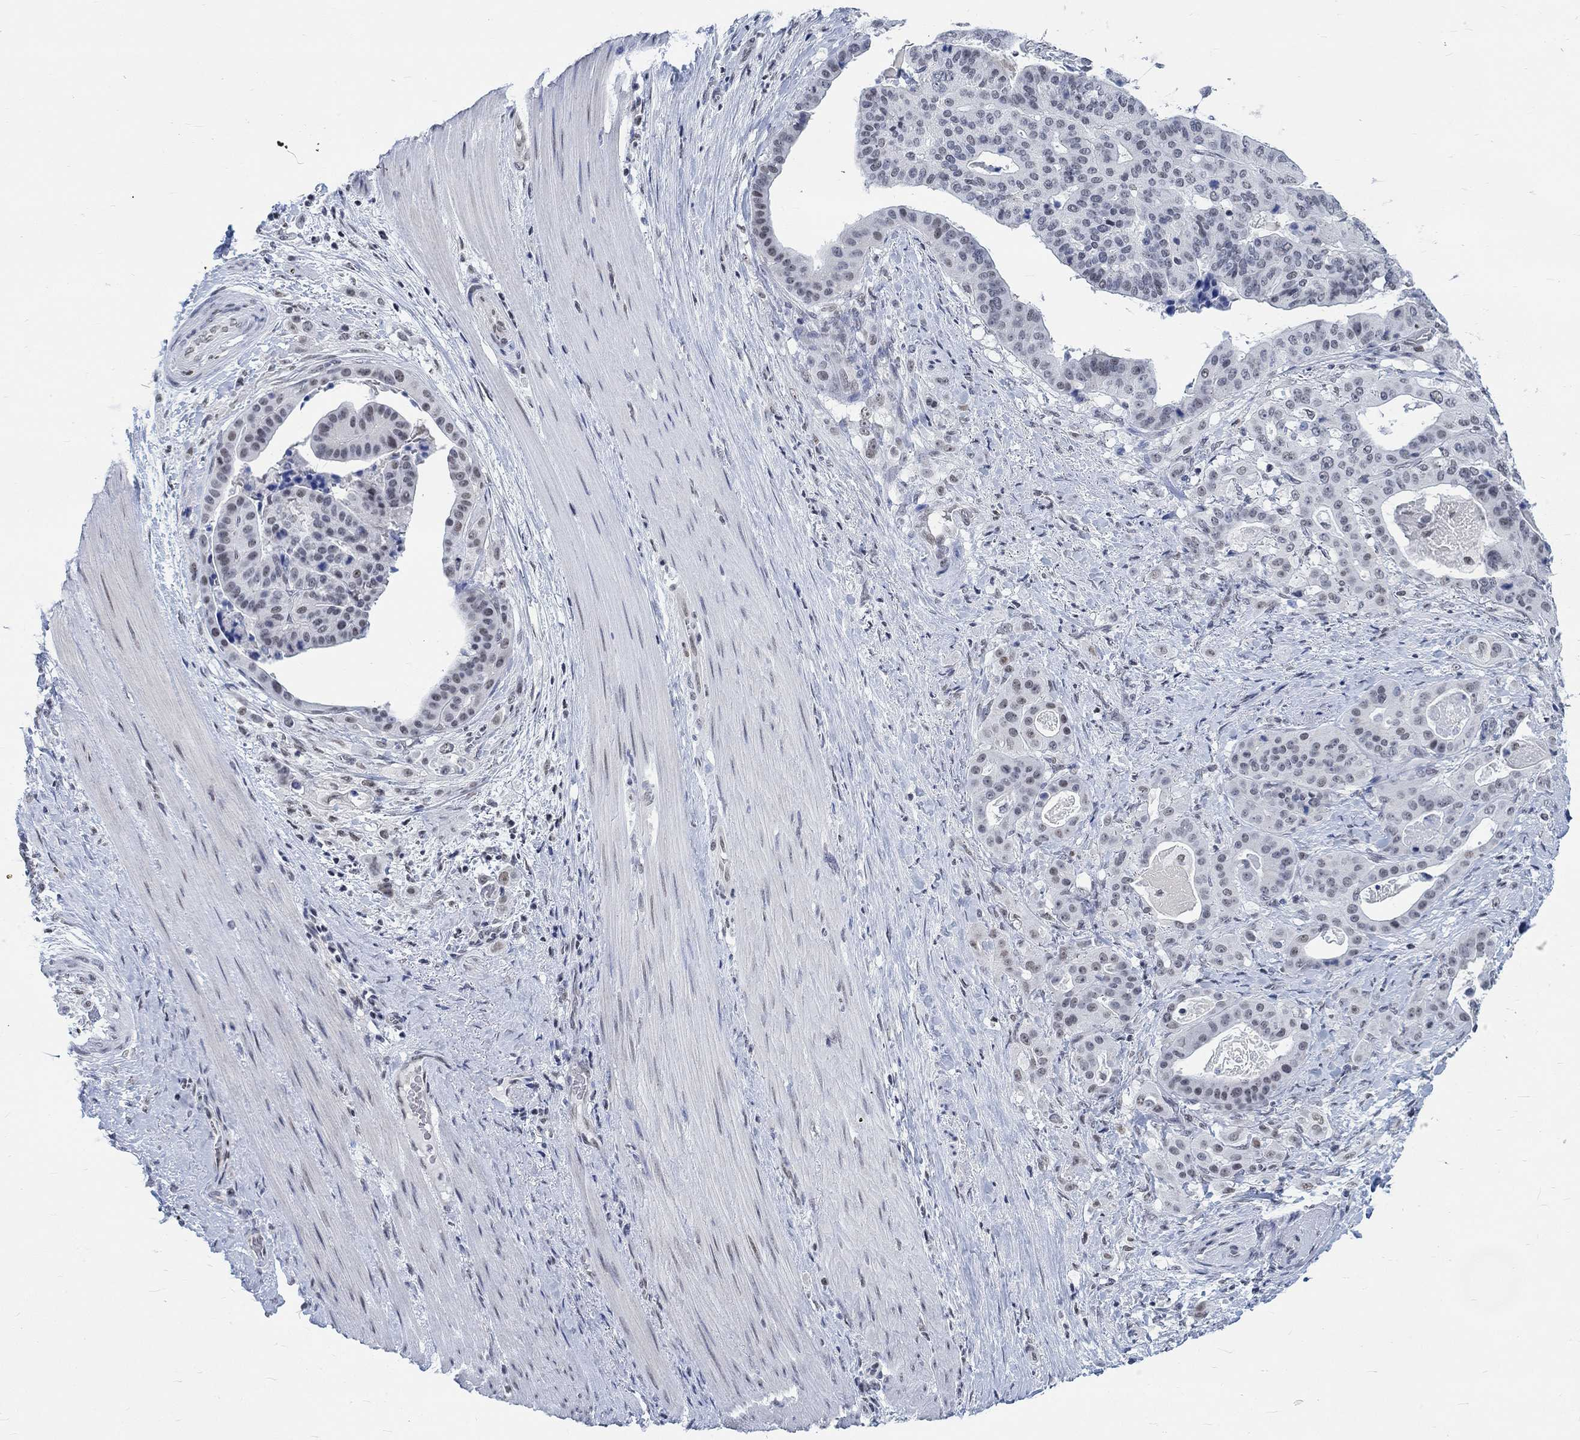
{"staining": {"intensity": "negative", "quantity": "none", "location": "none"}, "tissue": "stomach cancer", "cell_type": "Tumor cells", "image_type": "cancer", "snomed": [{"axis": "morphology", "description": "Adenocarcinoma, NOS"}, {"axis": "topography", "description": "Stomach"}], "caption": "DAB (3,3'-diaminobenzidine) immunohistochemical staining of human stomach adenocarcinoma exhibits no significant positivity in tumor cells.", "gene": "KCNH8", "patient": {"sex": "male", "age": 48}}